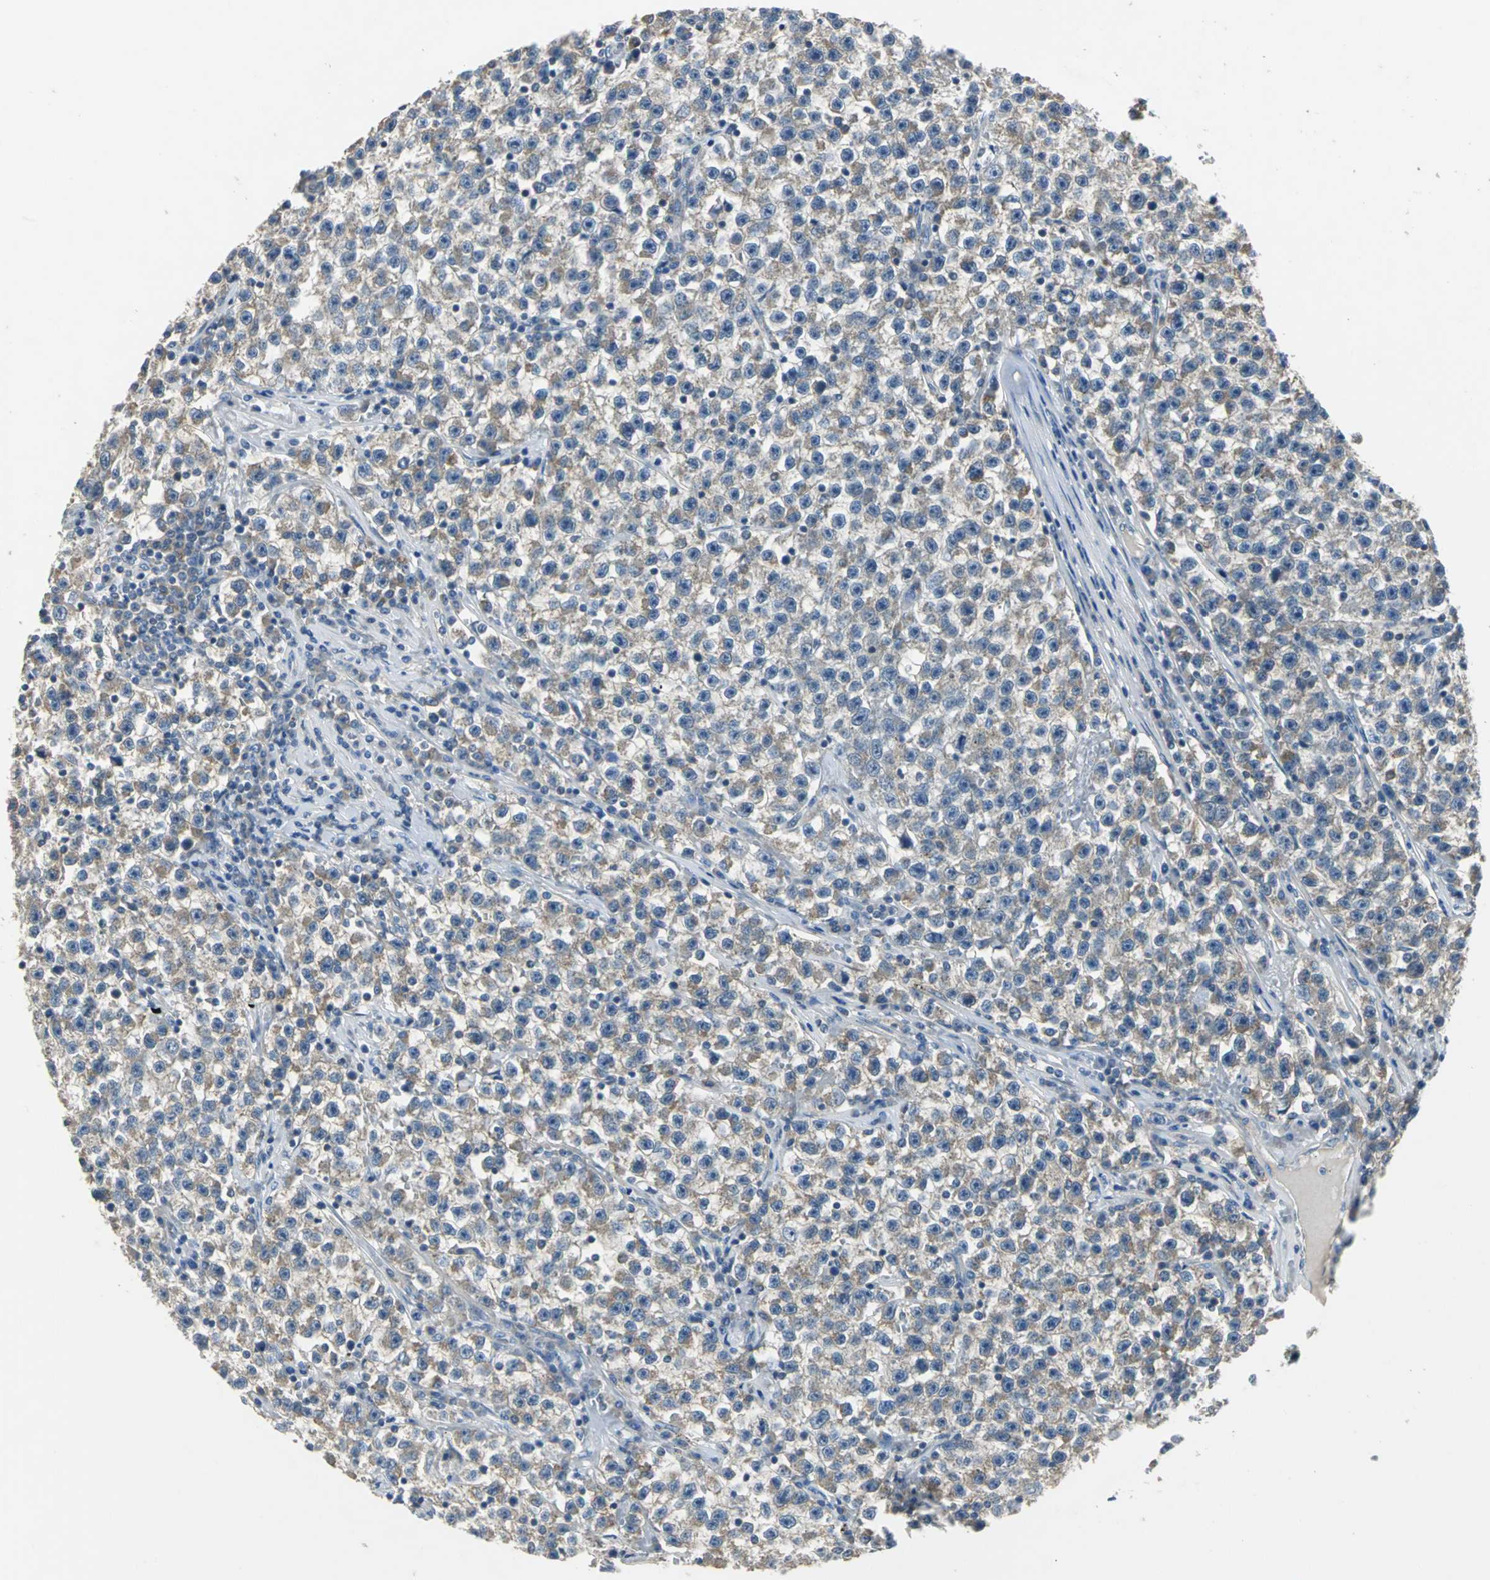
{"staining": {"intensity": "weak", "quantity": ">75%", "location": "cytoplasmic/membranous"}, "tissue": "testis cancer", "cell_type": "Tumor cells", "image_type": "cancer", "snomed": [{"axis": "morphology", "description": "Seminoma, NOS"}, {"axis": "topography", "description": "Testis"}], "caption": "Human seminoma (testis) stained with a protein marker reveals weak staining in tumor cells.", "gene": "JADE3", "patient": {"sex": "male", "age": 22}}